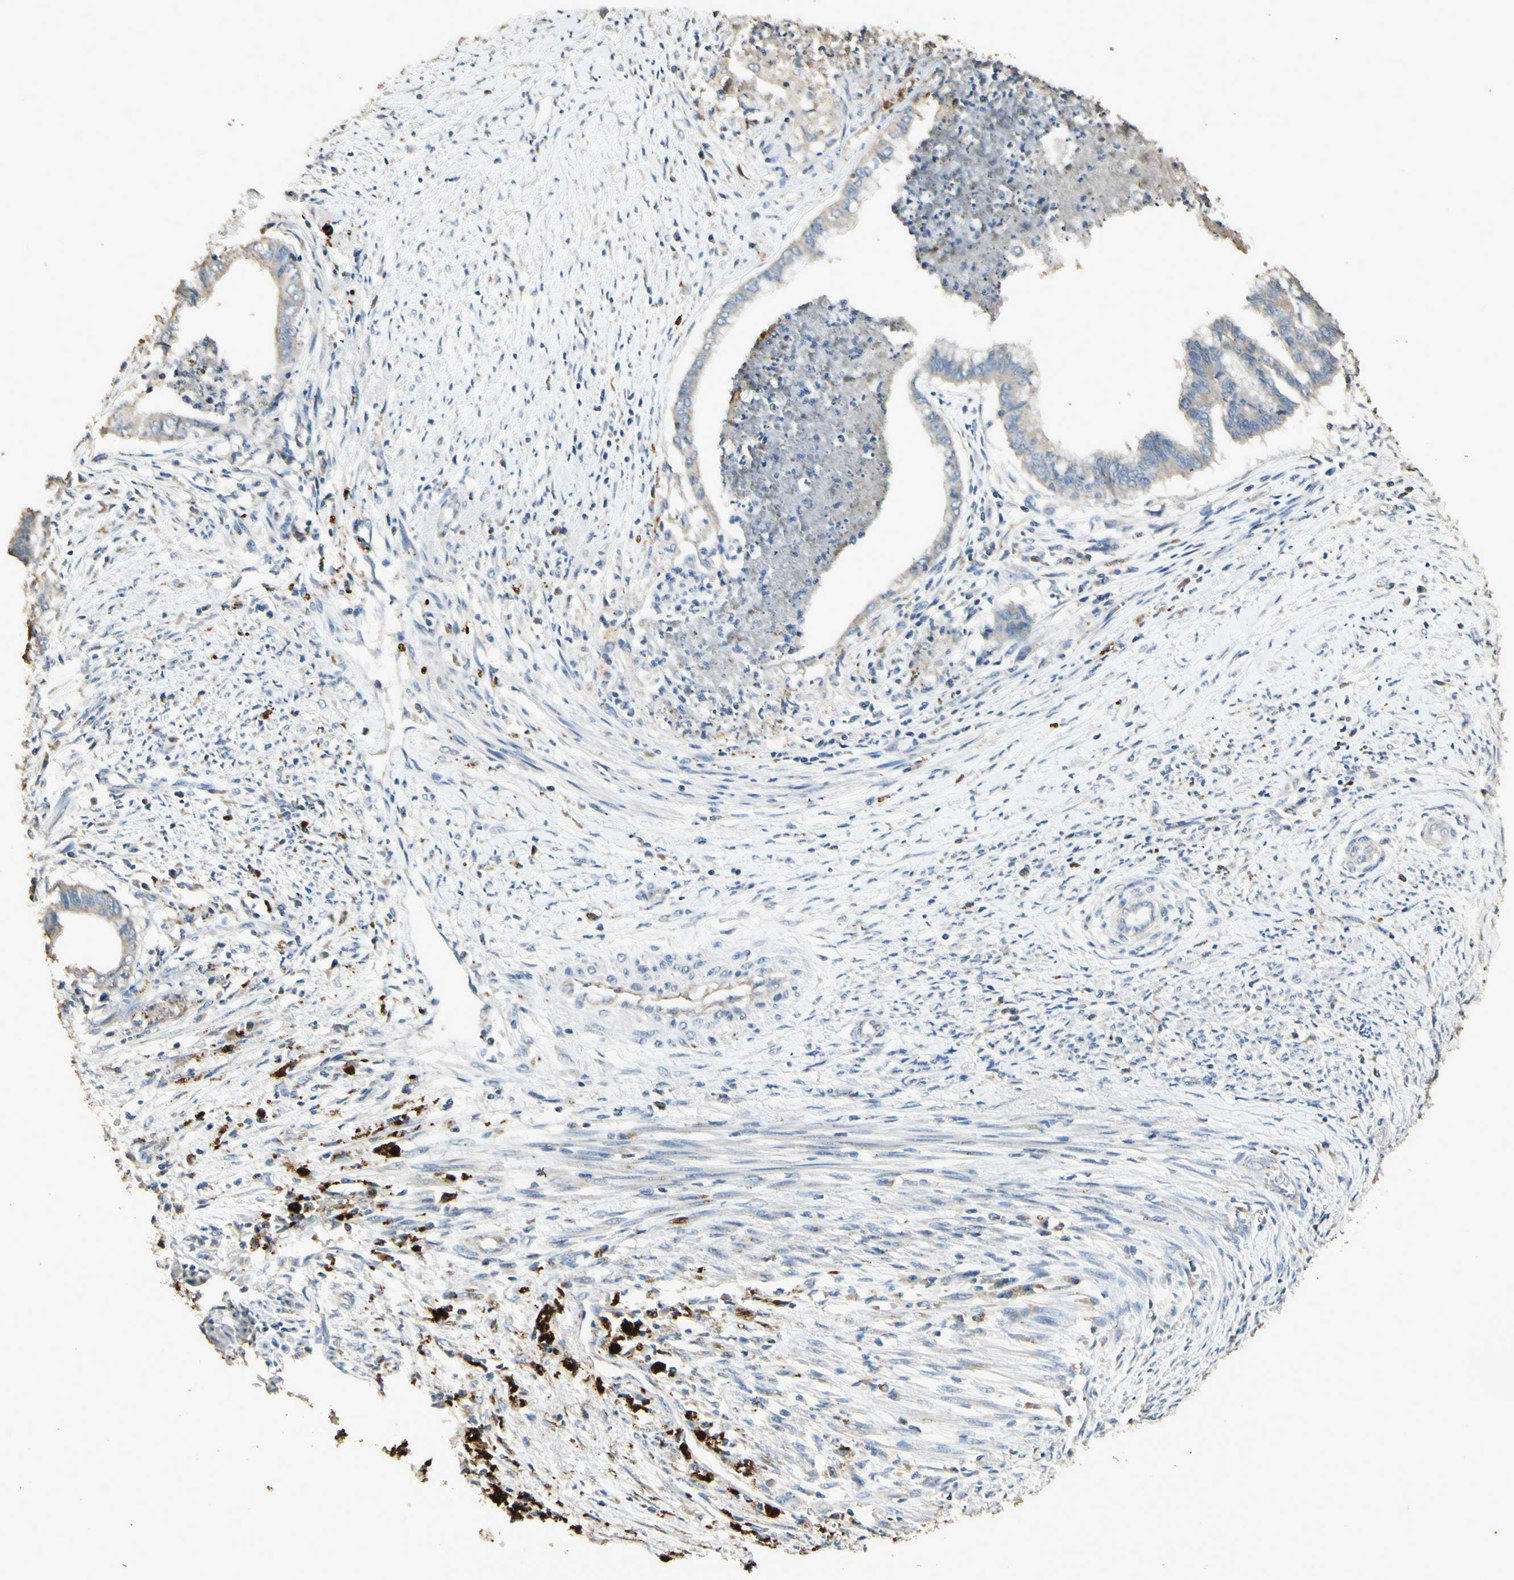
{"staining": {"intensity": "negative", "quantity": "none", "location": "none"}, "tissue": "endometrial cancer", "cell_type": "Tumor cells", "image_type": "cancer", "snomed": [{"axis": "morphology", "description": "Necrosis, NOS"}, {"axis": "morphology", "description": "Adenocarcinoma, NOS"}, {"axis": "topography", "description": "Endometrium"}], "caption": "An image of endometrial adenocarcinoma stained for a protein shows no brown staining in tumor cells.", "gene": "ARHGEF17", "patient": {"sex": "female", "age": 79}}